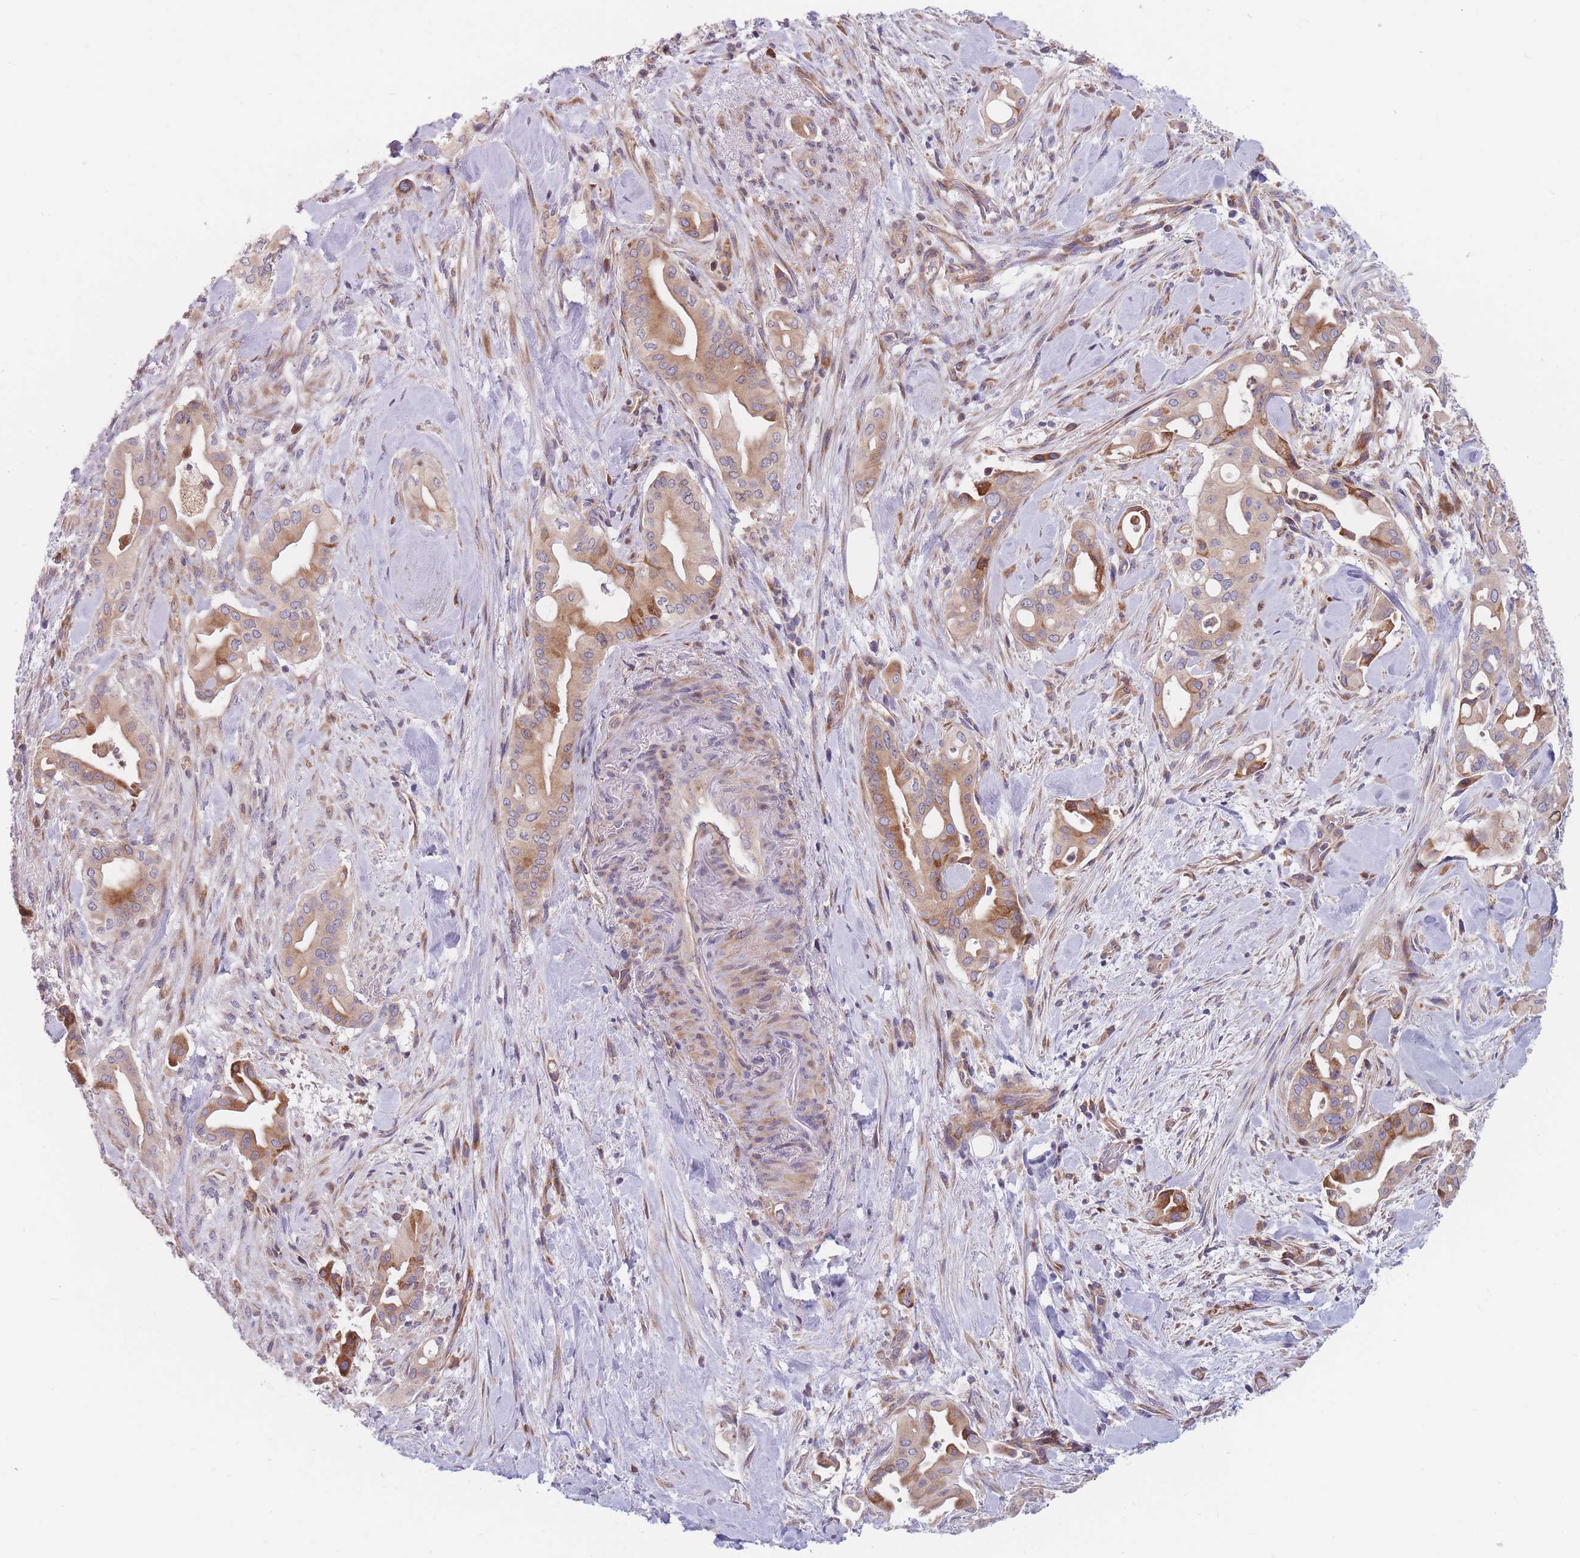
{"staining": {"intensity": "moderate", "quantity": ">75%", "location": "cytoplasmic/membranous"}, "tissue": "liver cancer", "cell_type": "Tumor cells", "image_type": "cancer", "snomed": [{"axis": "morphology", "description": "Cholangiocarcinoma"}, {"axis": "topography", "description": "Liver"}], "caption": "Protein expression analysis of cholangiocarcinoma (liver) exhibits moderate cytoplasmic/membranous expression in approximately >75% of tumor cells. (DAB IHC, brown staining for protein, blue staining for nuclei).", "gene": "TMEM131L", "patient": {"sex": "female", "age": 68}}